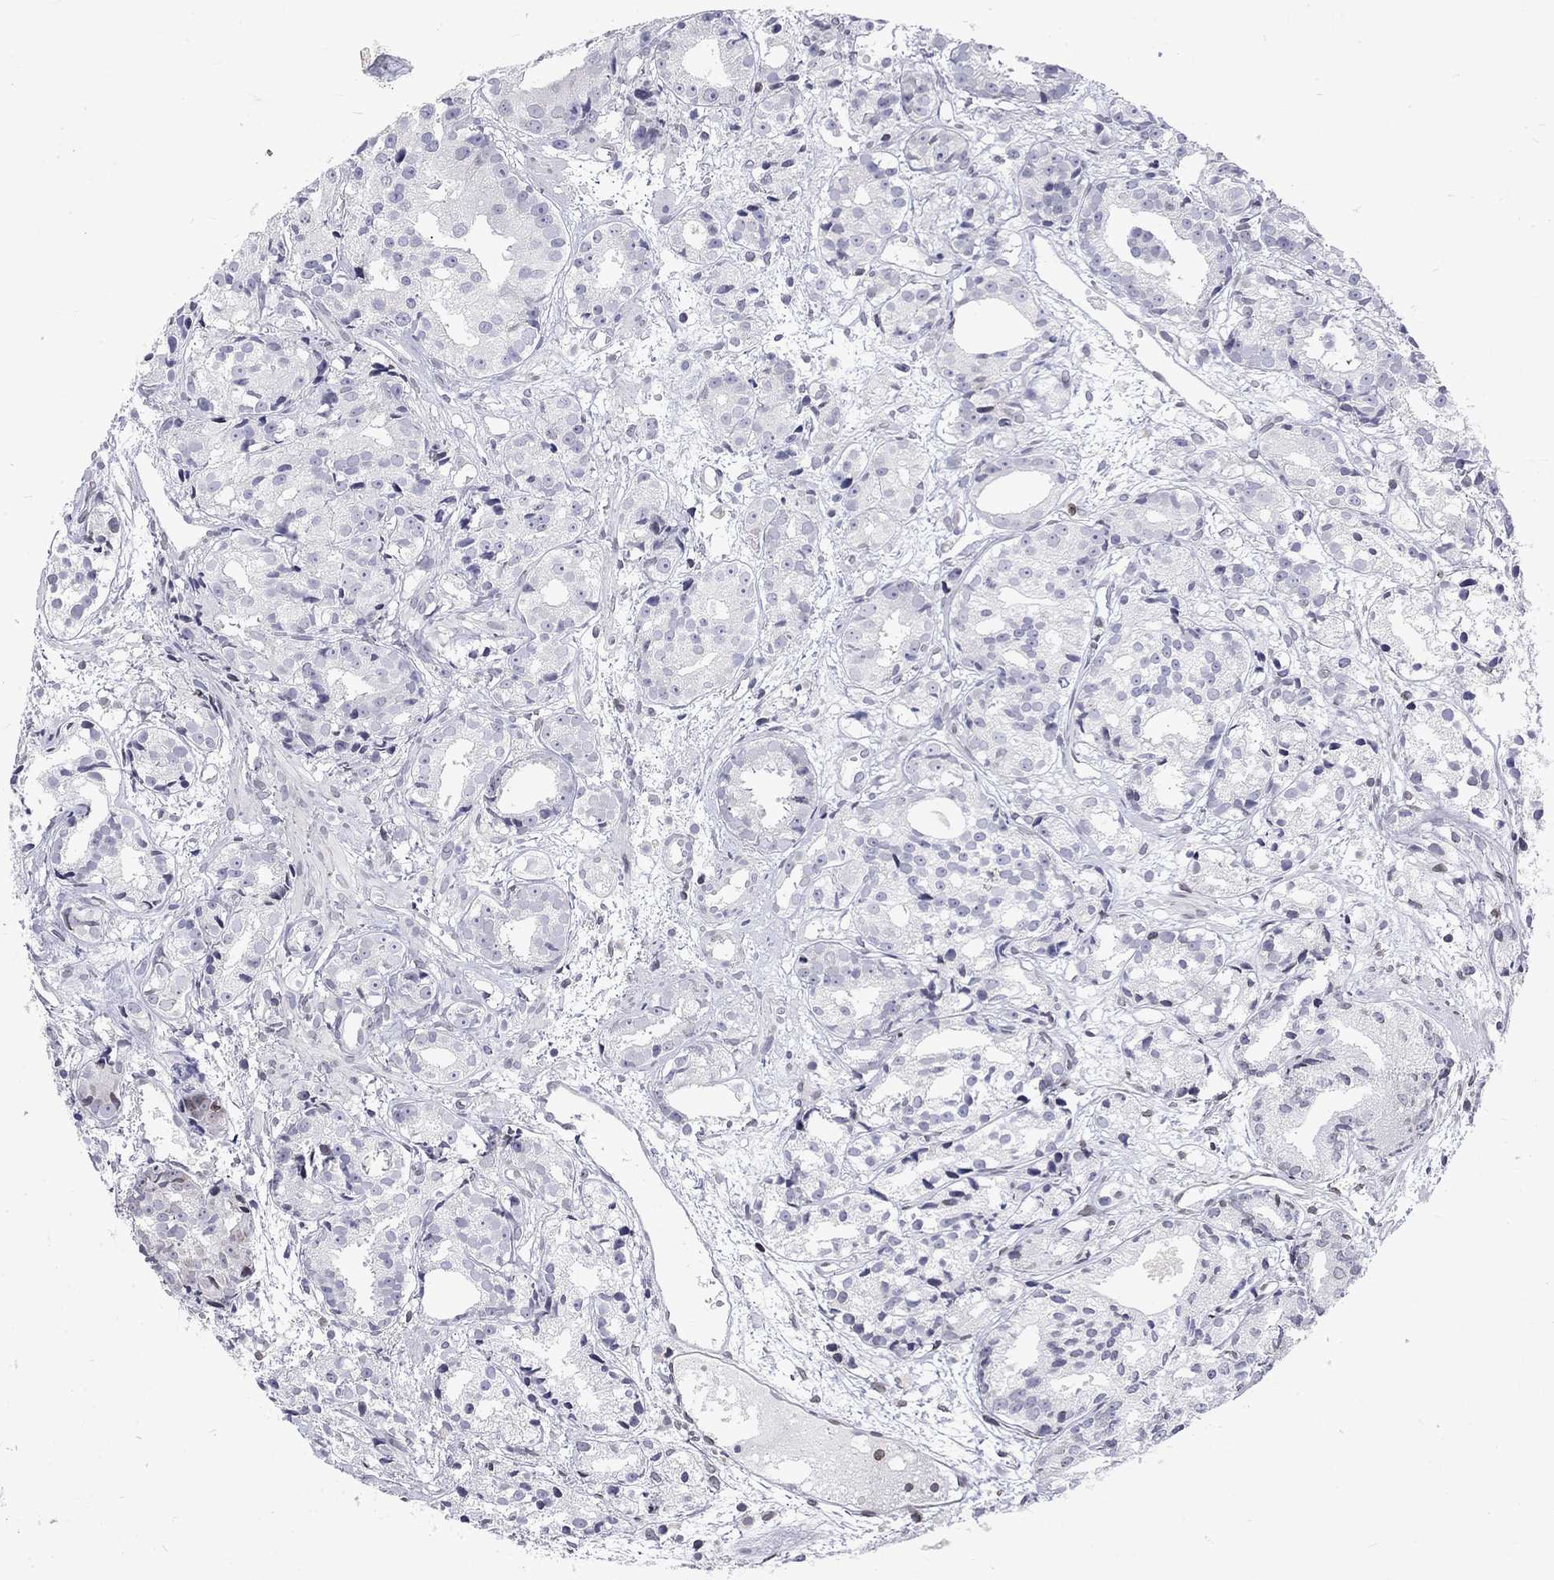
{"staining": {"intensity": "negative", "quantity": "none", "location": "none"}, "tissue": "prostate cancer", "cell_type": "Tumor cells", "image_type": "cancer", "snomed": [{"axis": "morphology", "description": "Adenocarcinoma, Medium grade"}, {"axis": "topography", "description": "Prostate"}], "caption": "DAB (3,3'-diaminobenzidine) immunohistochemical staining of human prostate medium-grade adenocarcinoma shows no significant positivity in tumor cells. (DAB IHC visualized using brightfield microscopy, high magnification).", "gene": "SLA", "patient": {"sex": "male", "age": 74}}